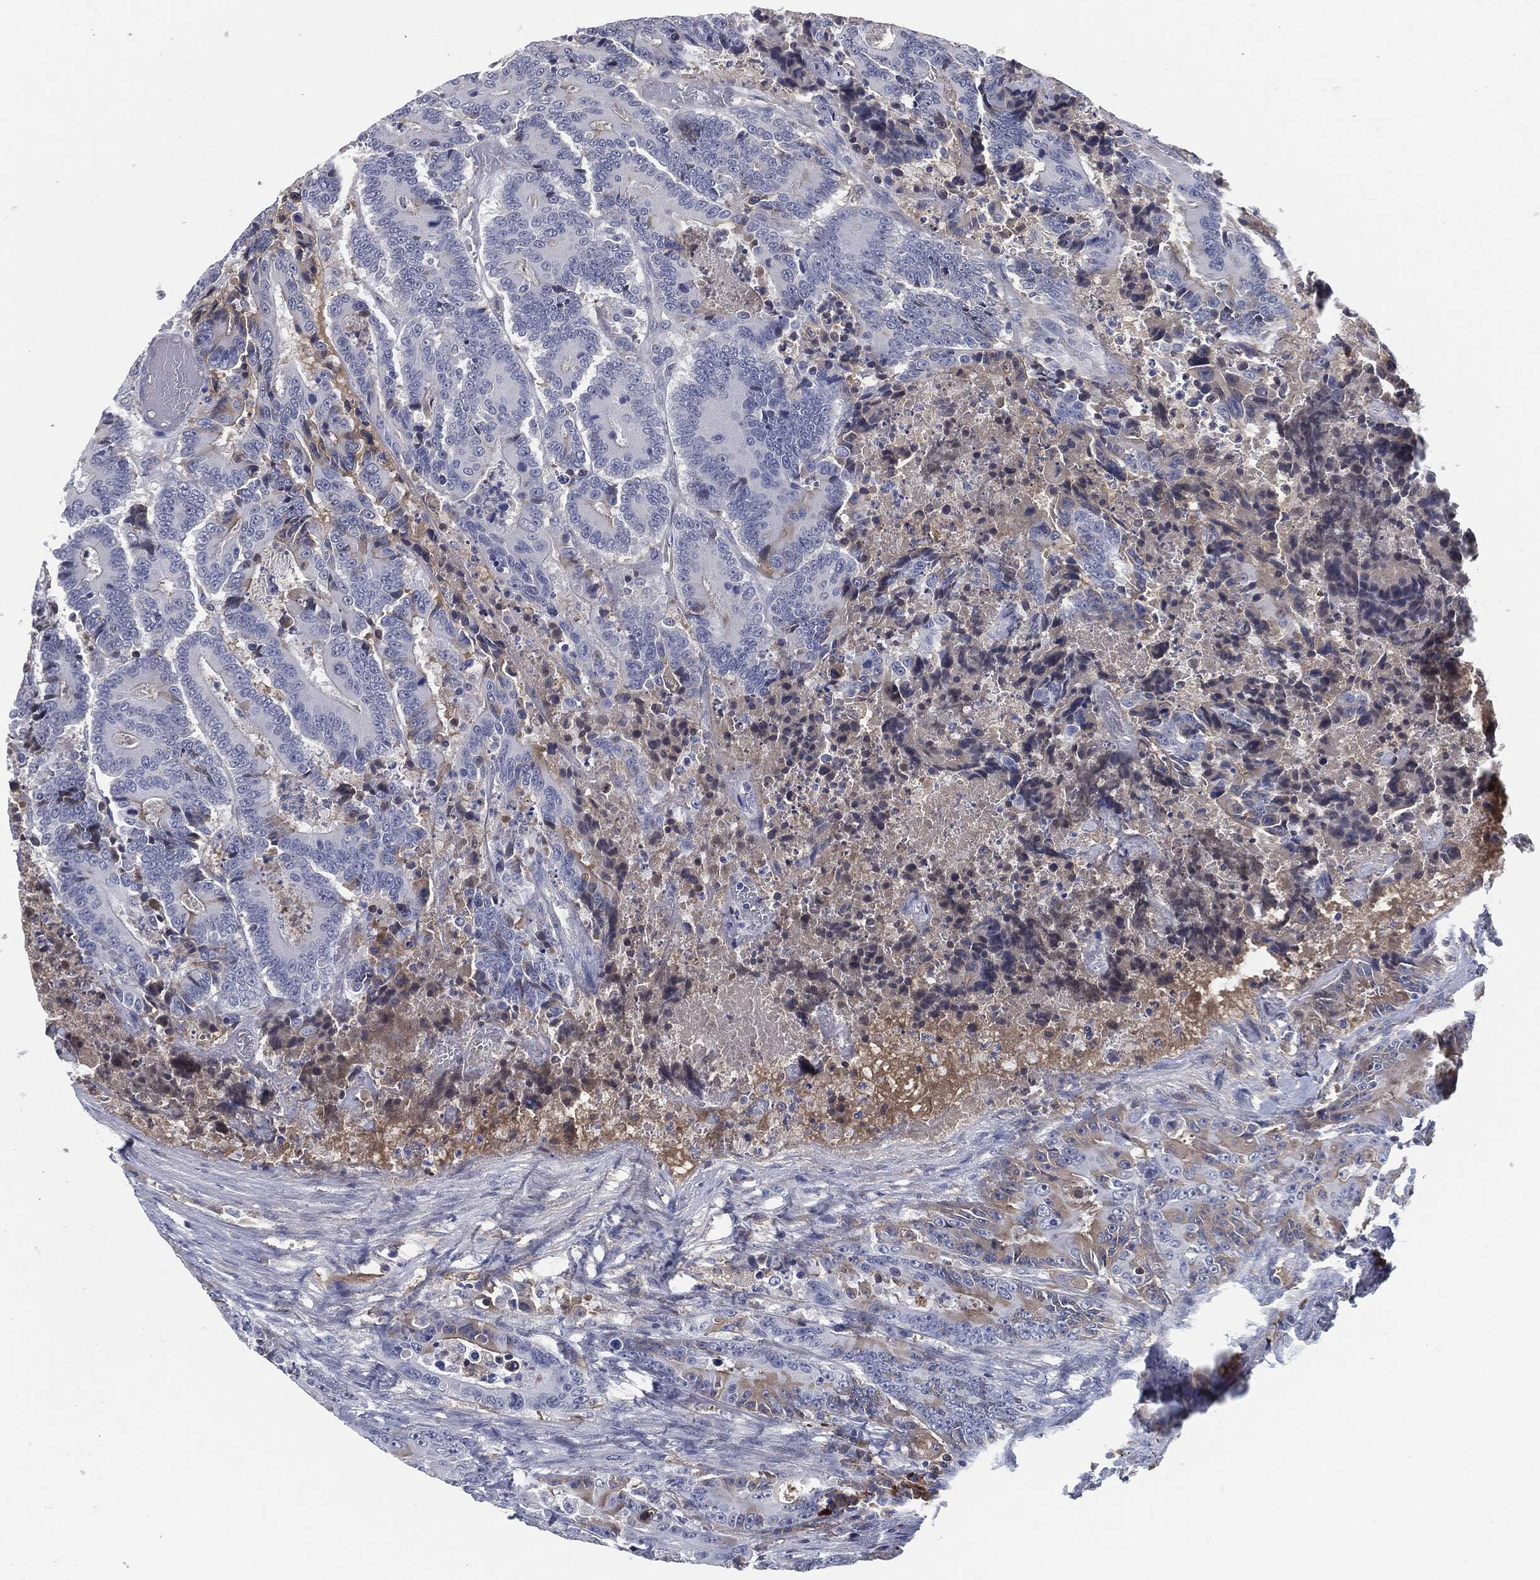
{"staining": {"intensity": "moderate", "quantity": "<25%", "location": "cytoplasmic/membranous"}, "tissue": "colorectal cancer", "cell_type": "Tumor cells", "image_type": "cancer", "snomed": [{"axis": "morphology", "description": "Adenocarcinoma, NOS"}, {"axis": "topography", "description": "Colon"}], "caption": "This photomicrograph shows immunohistochemistry staining of colorectal cancer, with low moderate cytoplasmic/membranous positivity in approximately <25% of tumor cells.", "gene": "MST1", "patient": {"sex": "male", "age": 83}}